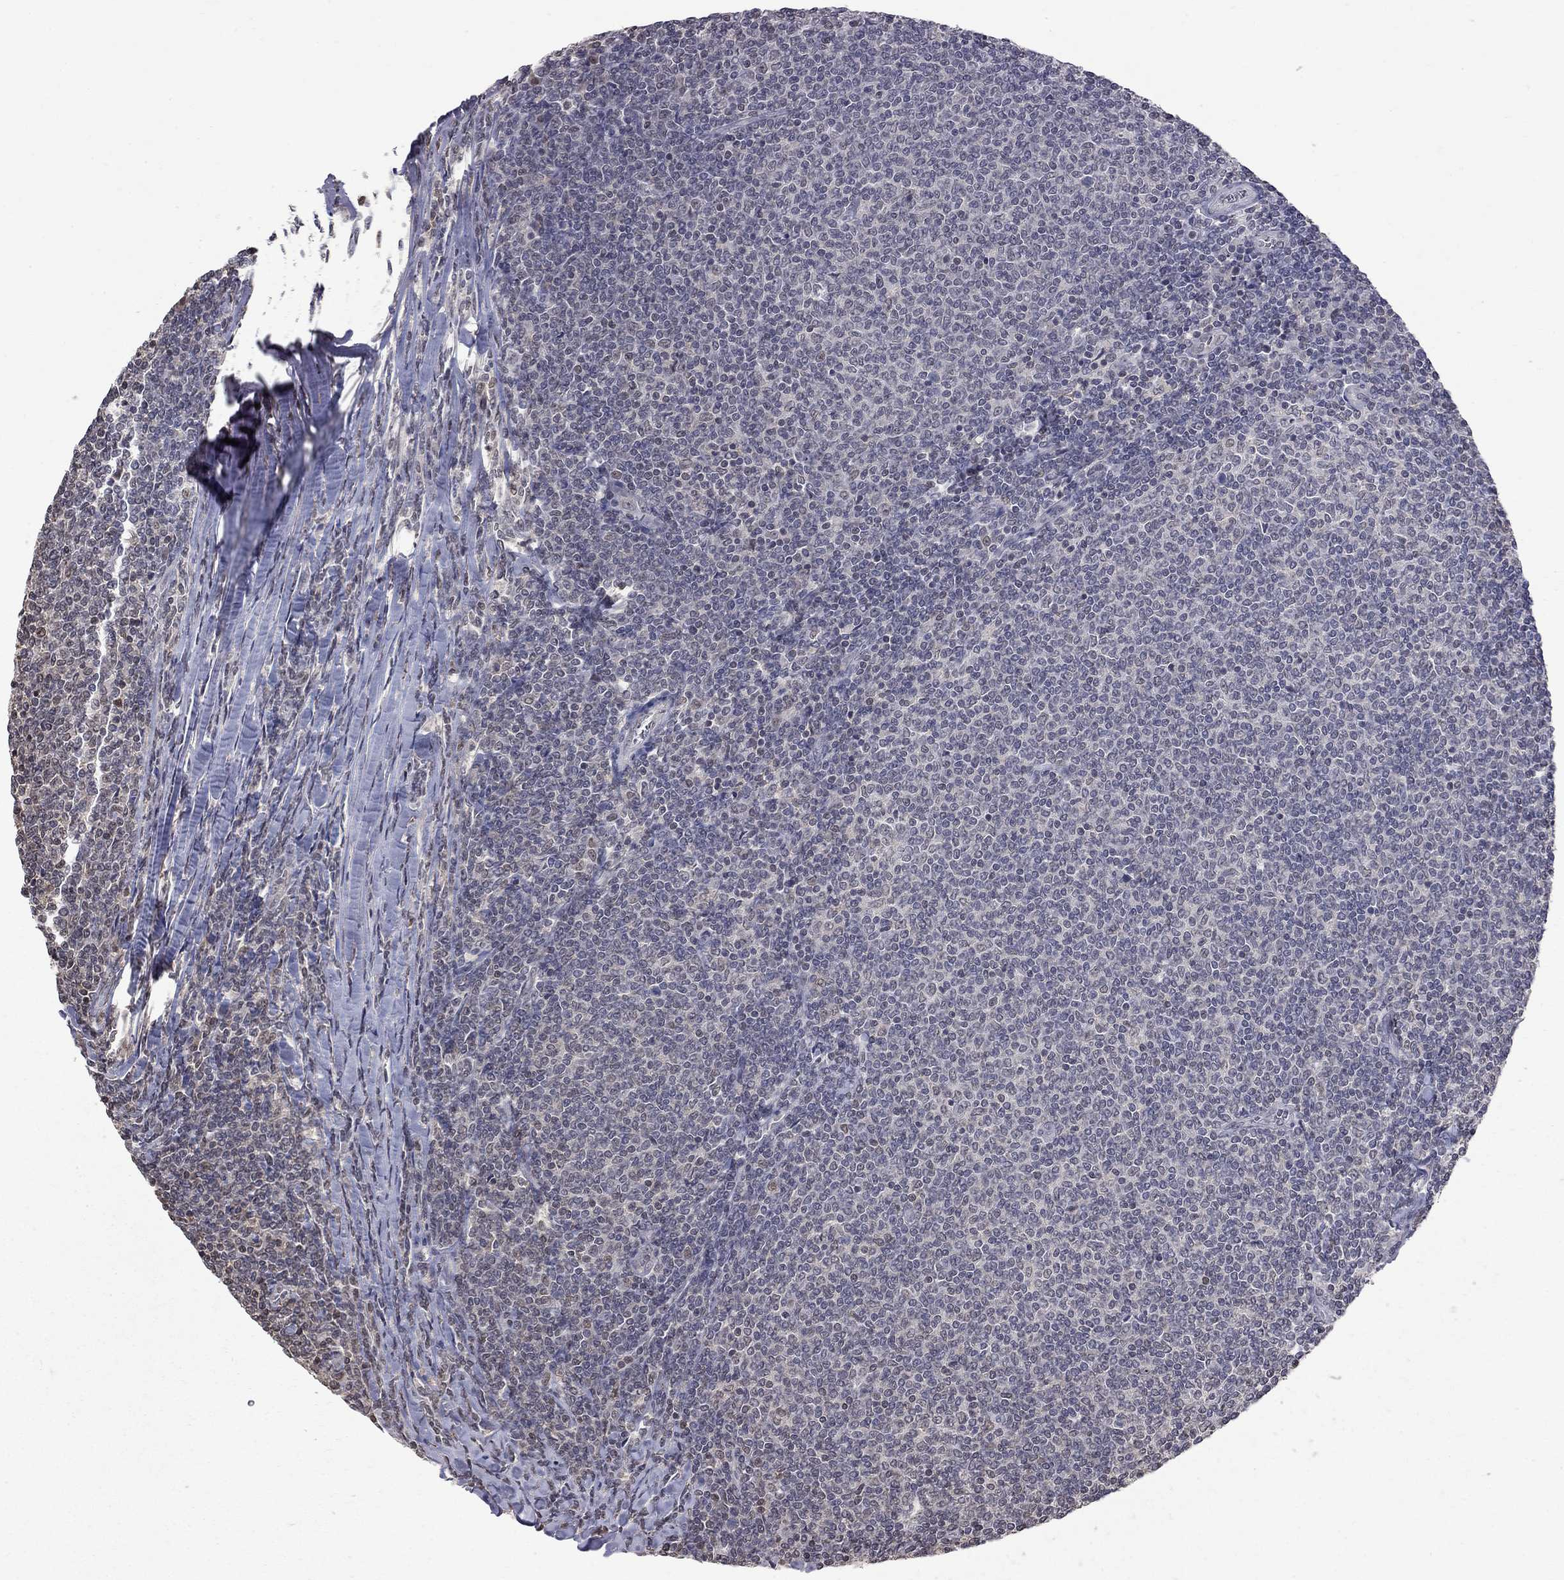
{"staining": {"intensity": "negative", "quantity": "none", "location": "none"}, "tissue": "lymphoma", "cell_type": "Tumor cells", "image_type": "cancer", "snomed": [{"axis": "morphology", "description": "Malignant lymphoma, non-Hodgkin's type, Low grade"}, {"axis": "topography", "description": "Lymph node"}], "caption": "The IHC micrograph has no significant expression in tumor cells of lymphoma tissue. (Stains: DAB immunohistochemistry with hematoxylin counter stain, Microscopy: brightfield microscopy at high magnification).", "gene": "RFWD3", "patient": {"sex": "male", "age": 52}}